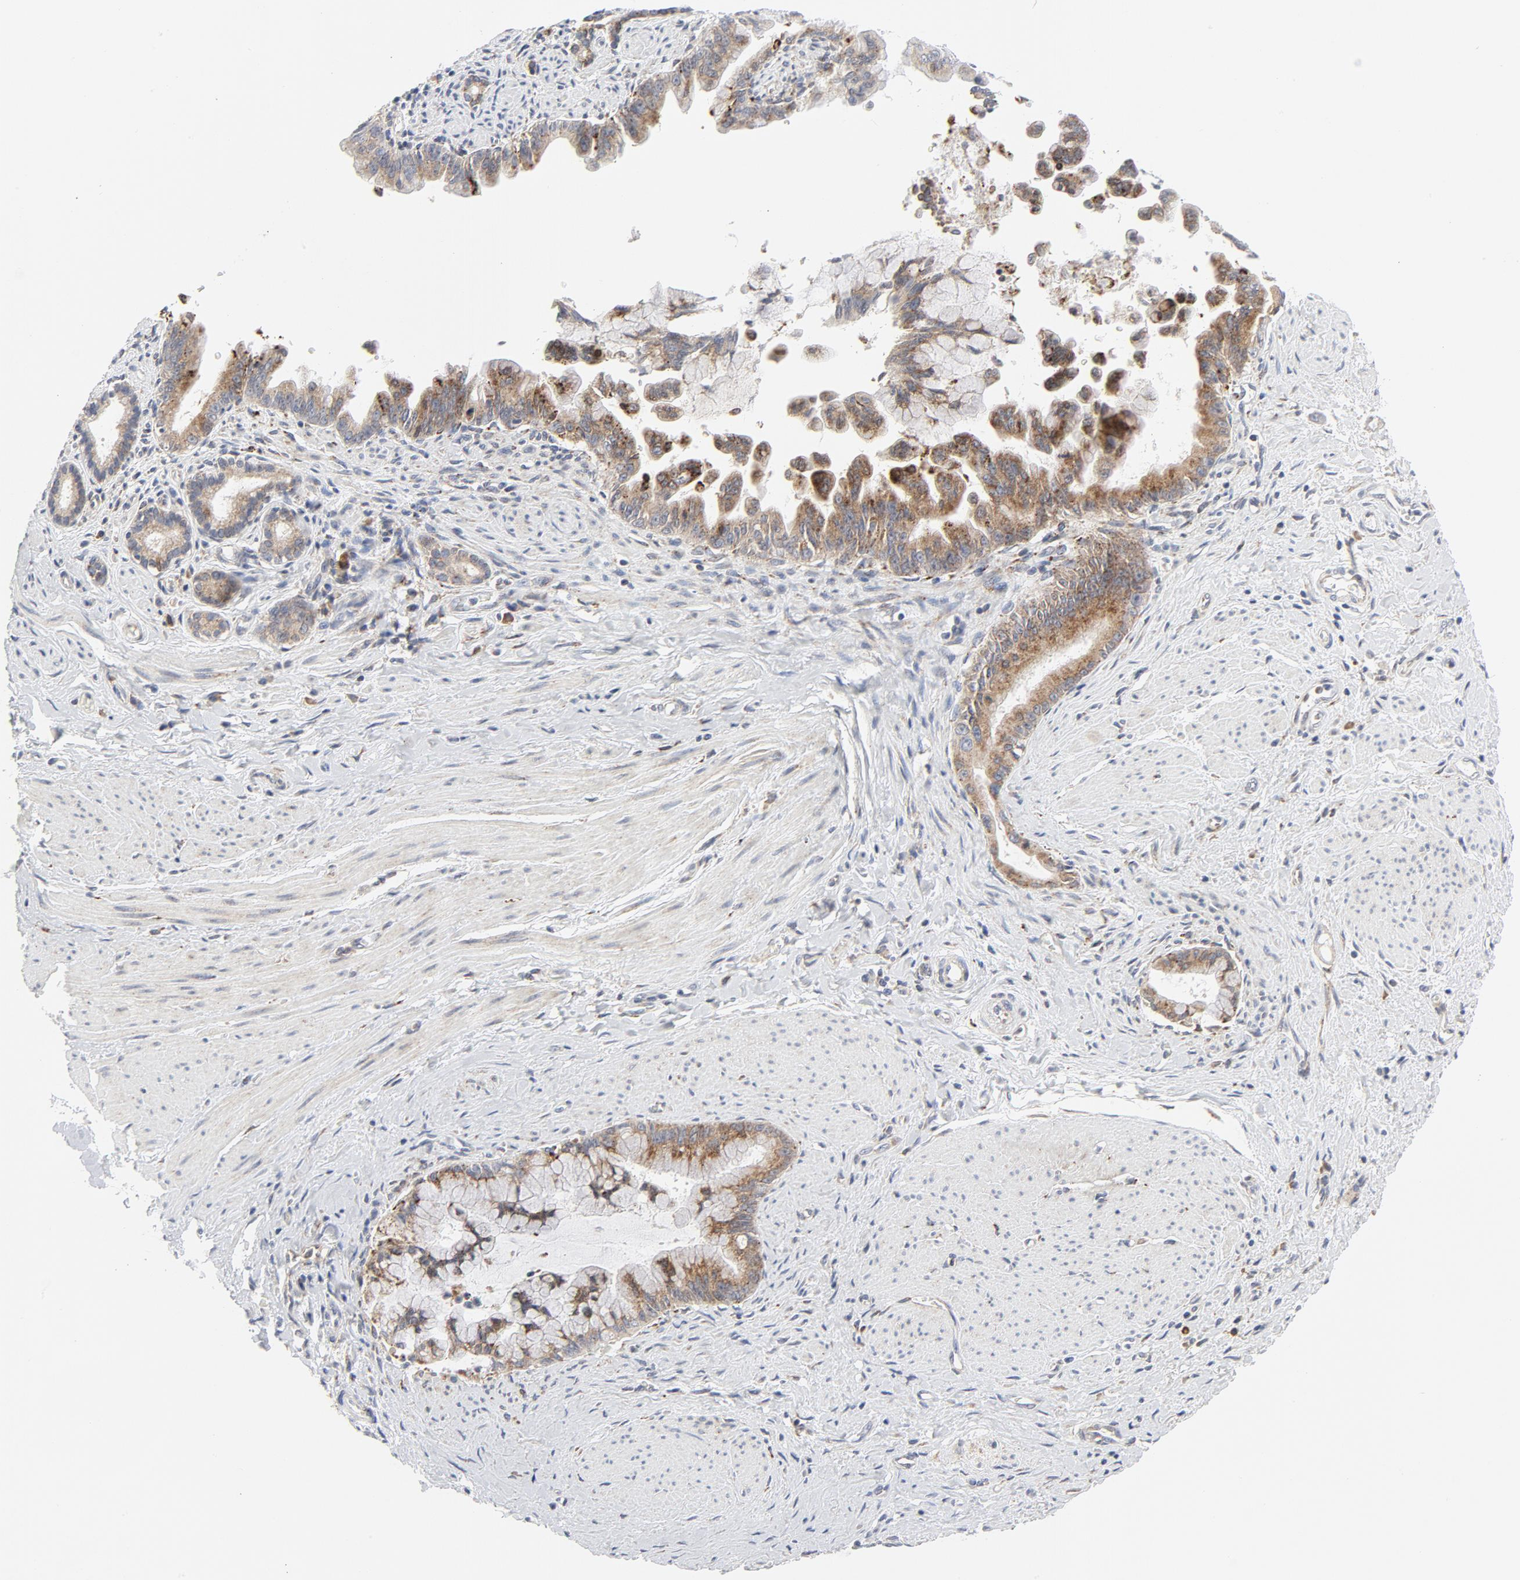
{"staining": {"intensity": "moderate", "quantity": ">75%", "location": "cytoplasmic/membranous"}, "tissue": "pancreatic cancer", "cell_type": "Tumor cells", "image_type": "cancer", "snomed": [{"axis": "morphology", "description": "Adenocarcinoma, NOS"}, {"axis": "topography", "description": "Pancreas"}], "caption": "Immunohistochemistry (IHC) micrograph of adenocarcinoma (pancreatic) stained for a protein (brown), which exhibits medium levels of moderate cytoplasmic/membranous staining in about >75% of tumor cells.", "gene": "LRP6", "patient": {"sex": "male", "age": 59}}